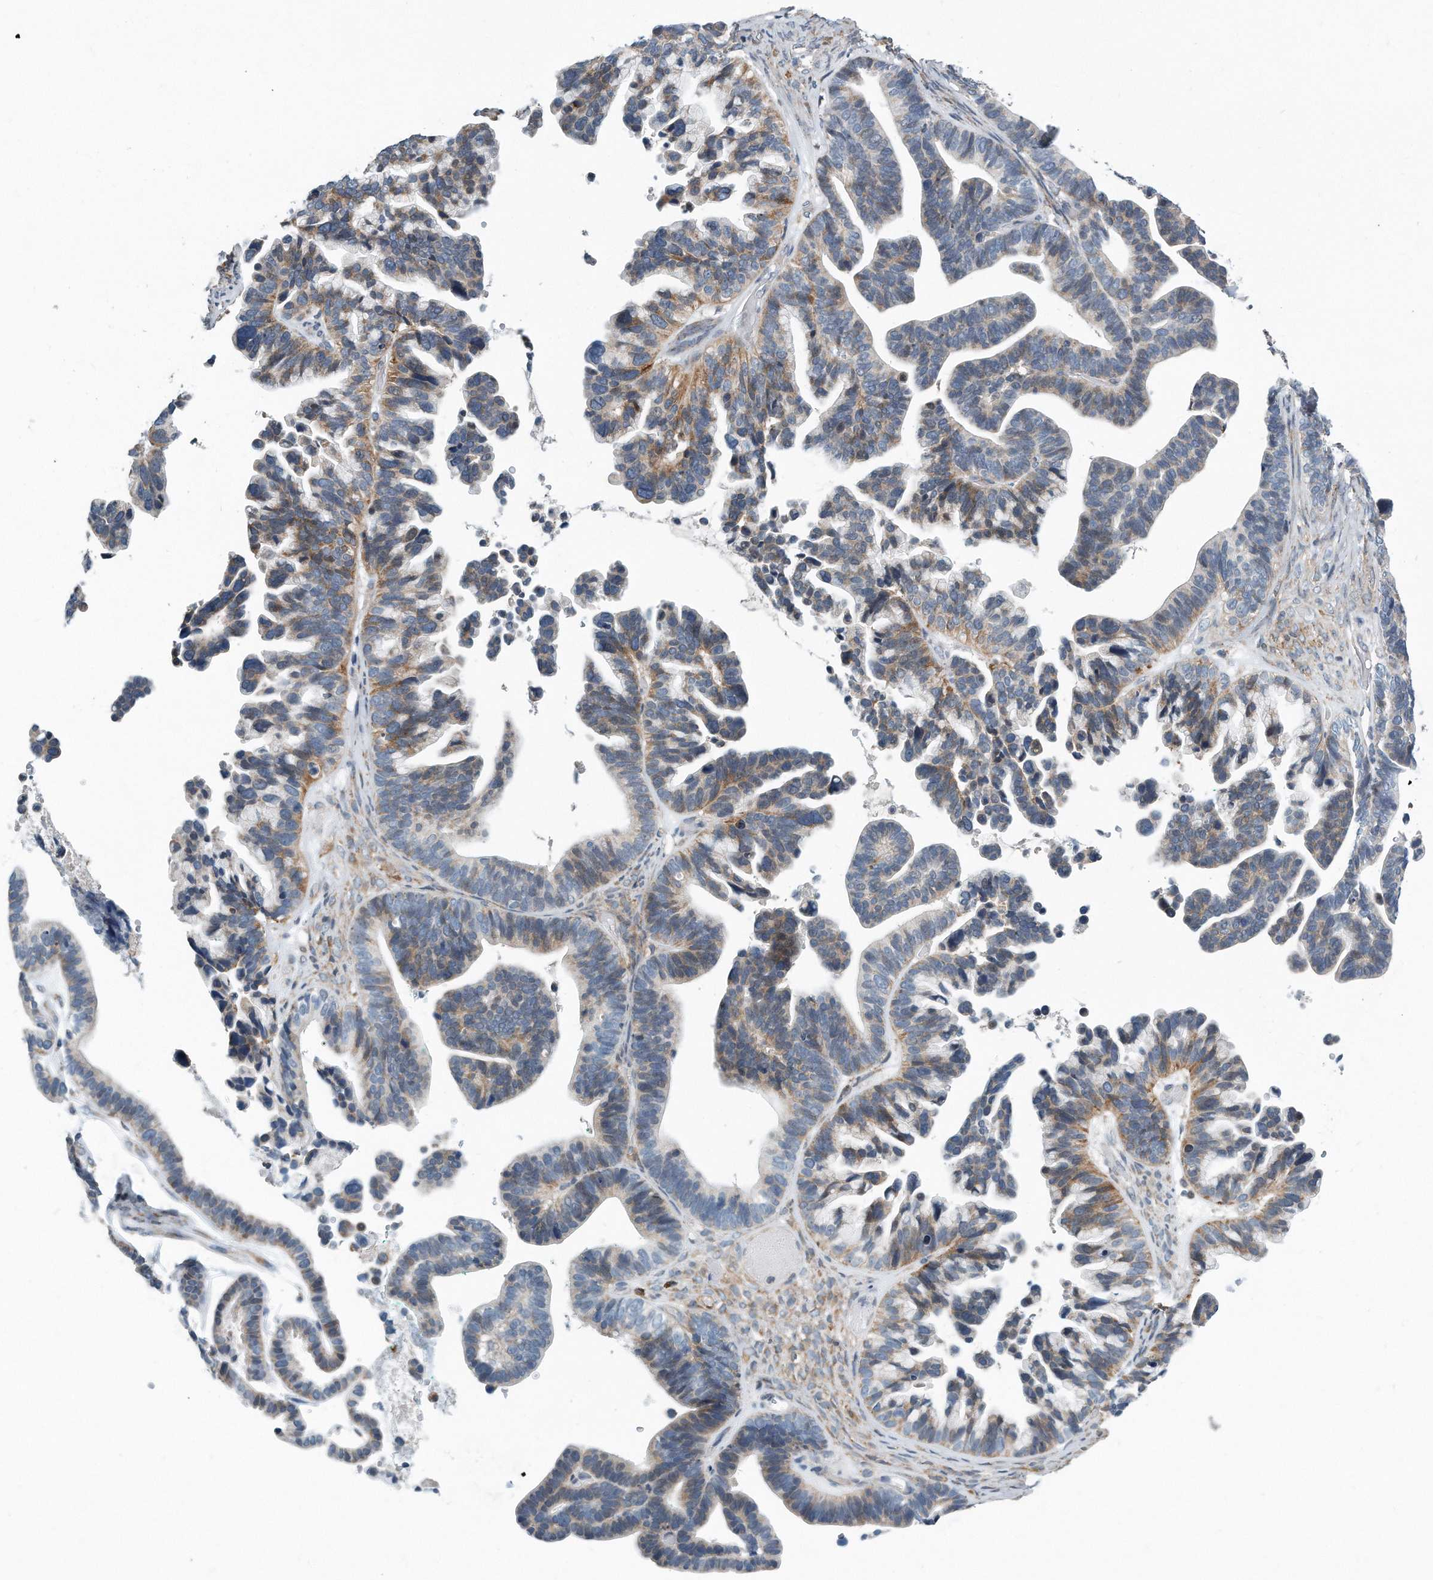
{"staining": {"intensity": "weak", "quantity": "25%-75%", "location": "cytoplasmic/membranous"}, "tissue": "ovarian cancer", "cell_type": "Tumor cells", "image_type": "cancer", "snomed": [{"axis": "morphology", "description": "Cystadenocarcinoma, serous, NOS"}, {"axis": "topography", "description": "Ovary"}], "caption": "This micrograph shows ovarian cancer (serous cystadenocarcinoma) stained with immunohistochemistry (IHC) to label a protein in brown. The cytoplasmic/membranous of tumor cells show weak positivity for the protein. Nuclei are counter-stained blue.", "gene": "VLDLR", "patient": {"sex": "female", "age": 56}}